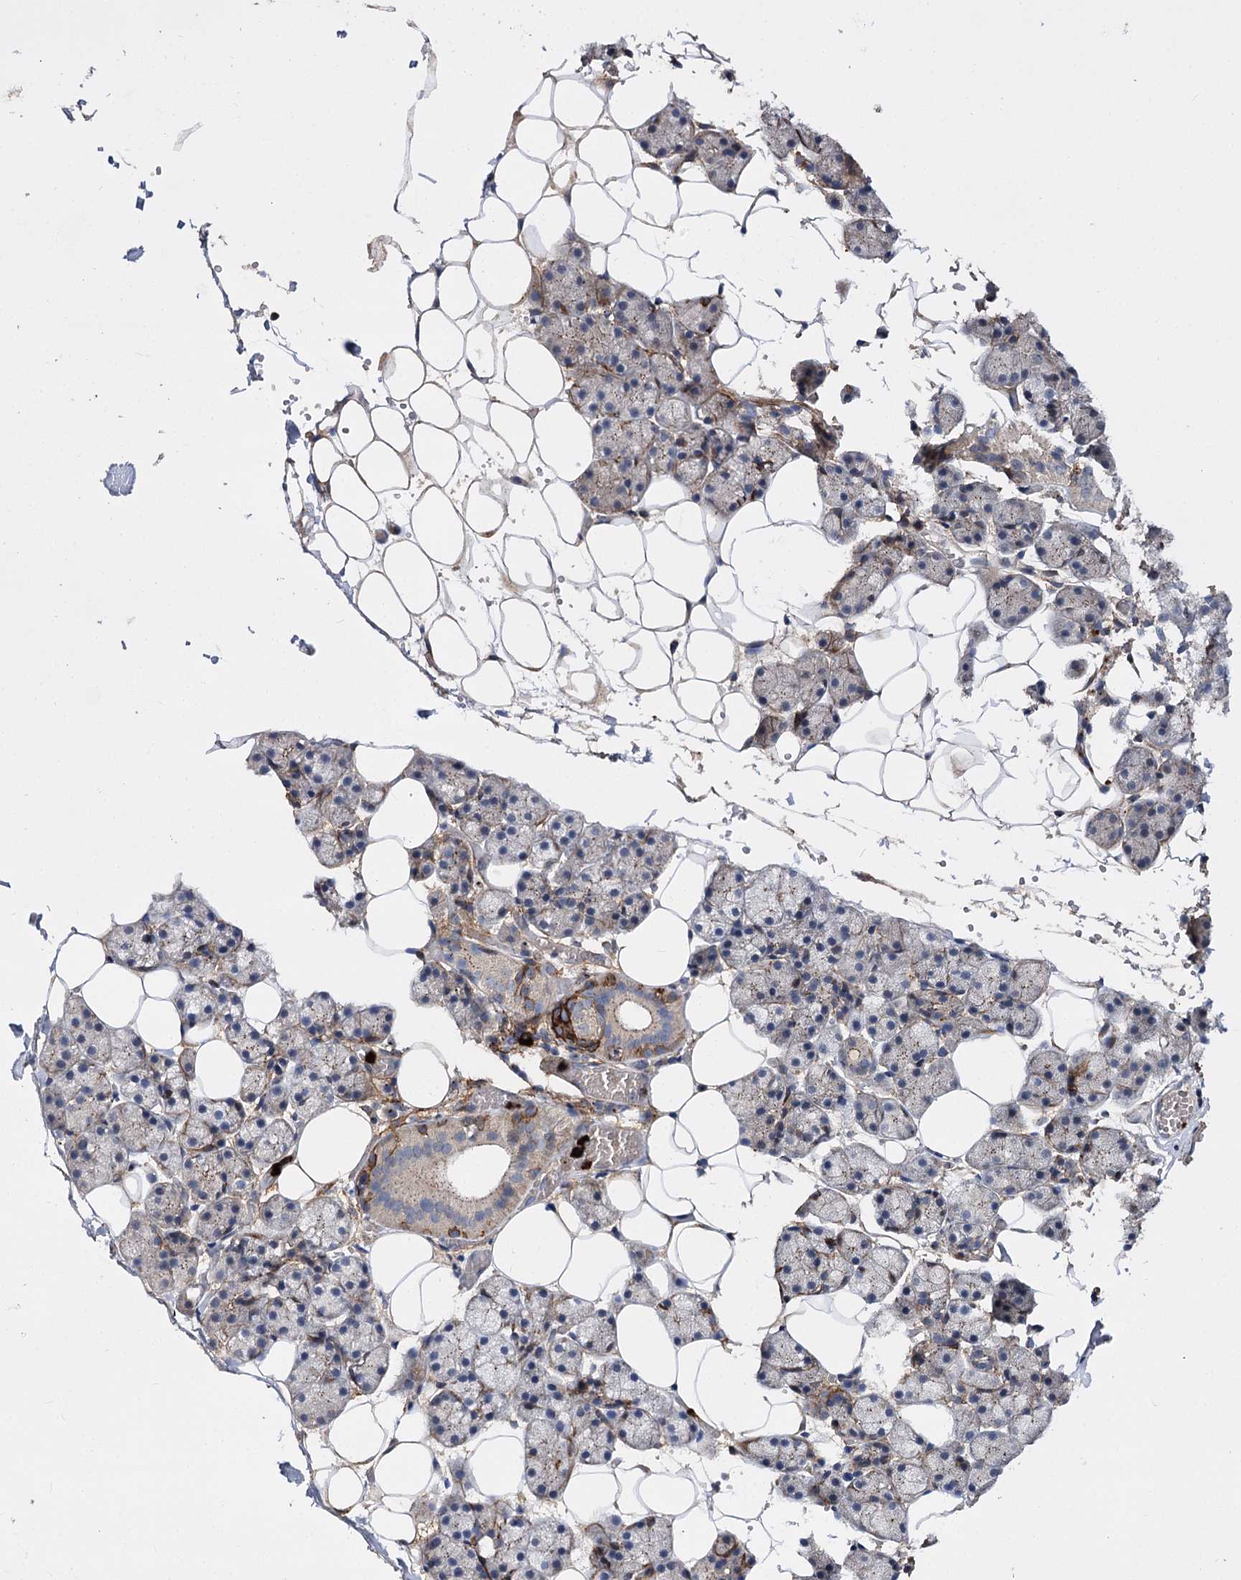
{"staining": {"intensity": "moderate", "quantity": "<25%", "location": "cytoplasmic/membranous"}, "tissue": "salivary gland", "cell_type": "Glandular cells", "image_type": "normal", "snomed": [{"axis": "morphology", "description": "Normal tissue, NOS"}, {"axis": "topography", "description": "Salivary gland"}], "caption": "Glandular cells exhibit low levels of moderate cytoplasmic/membranous expression in about <25% of cells in benign salivary gland. (Stains: DAB in brown, nuclei in blue, Microscopy: brightfield microscopy at high magnification).", "gene": "MINDY3", "patient": {"sex": "female", "age": 33}}